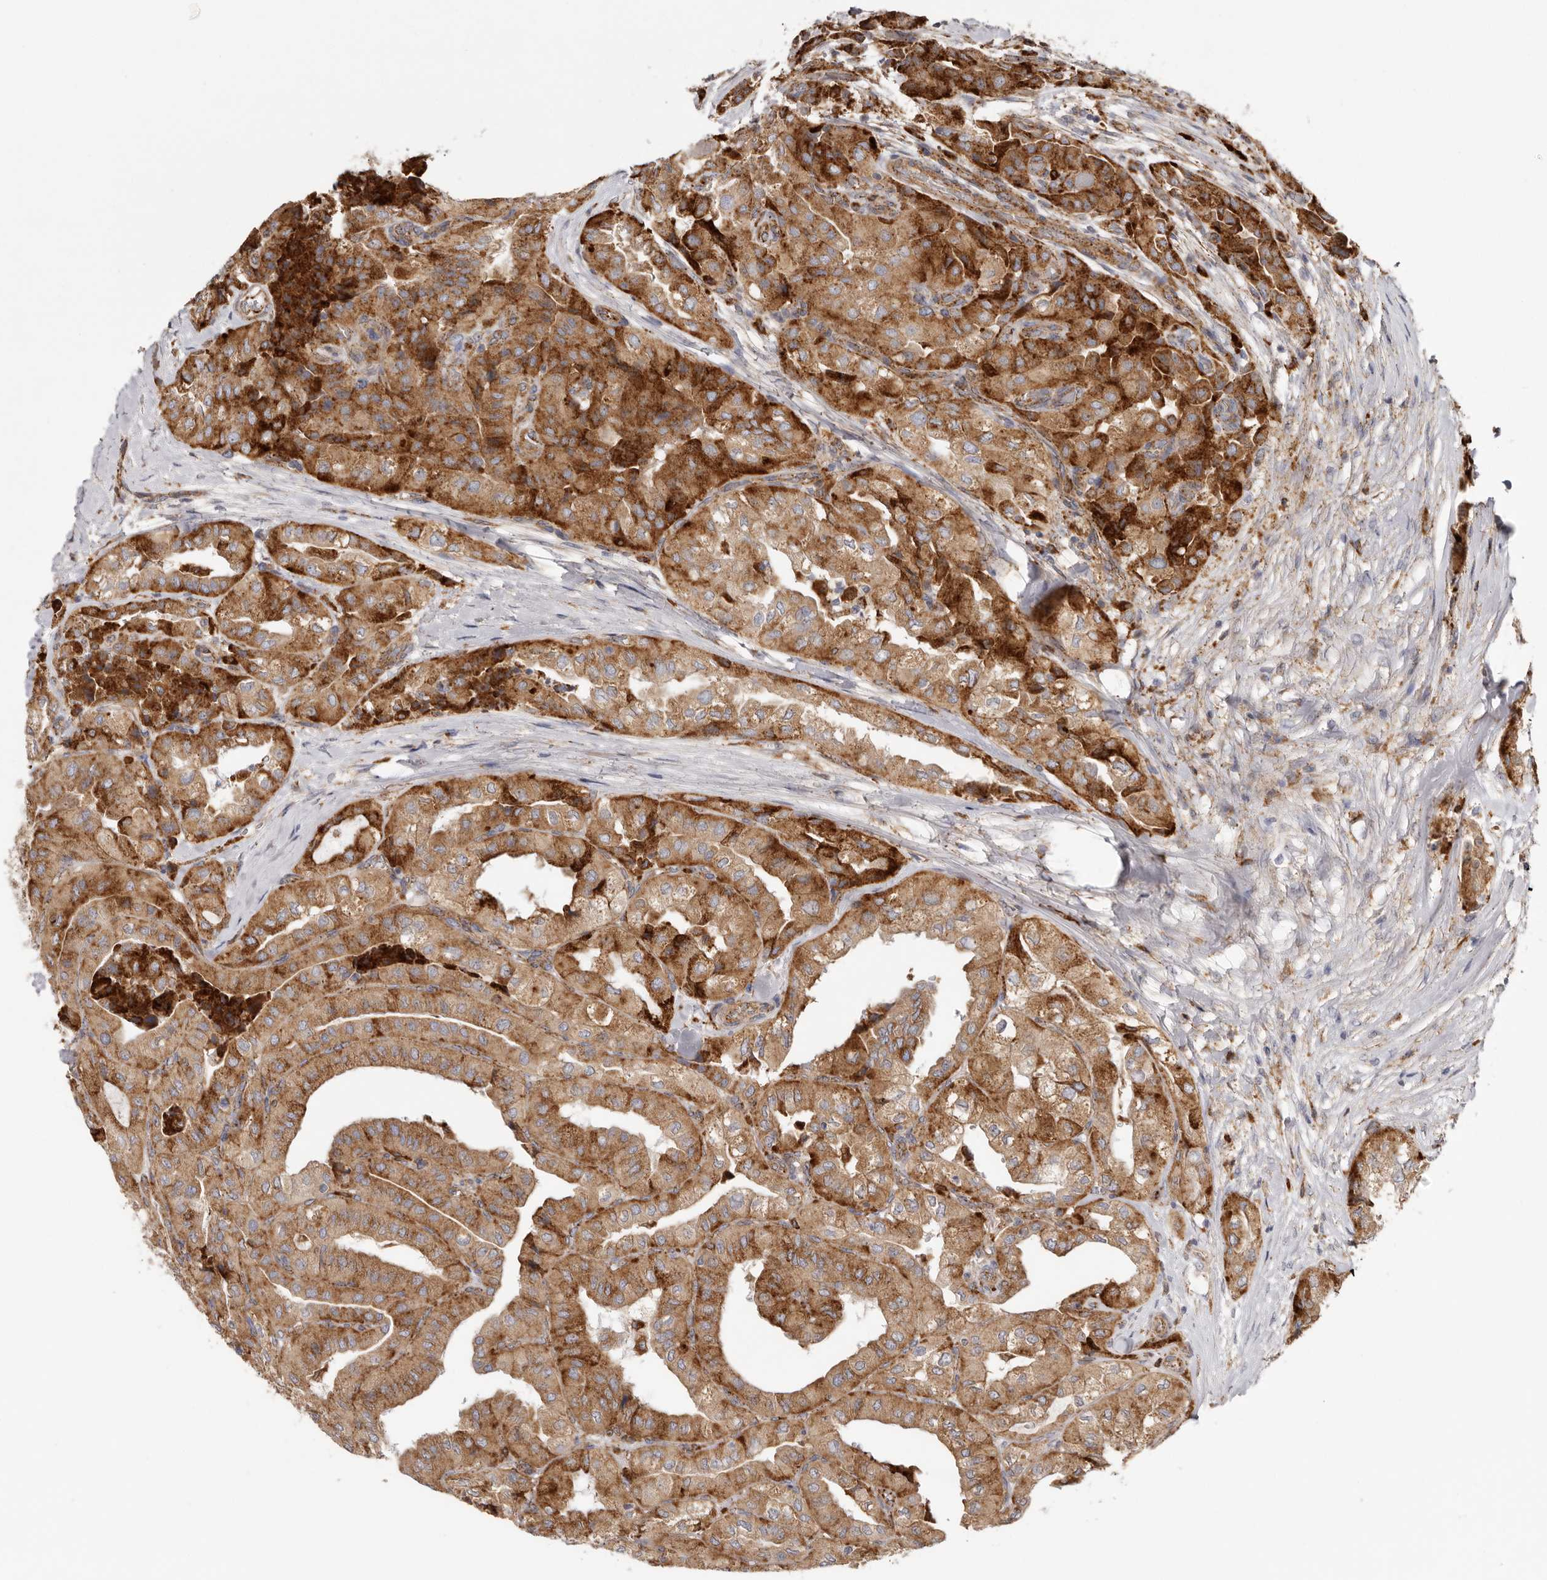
{"staining": {"intensity": "strong", "quantity": ">75%", "location": "cytoplasmic/membranous"}, "tissue": "thyroid cancer", "cell_type": "Tumor cells", "image_type": "cancer", "snomed": [{"axis": "morphology", "description": "Papillary adenocarcinoma, NOS"}, {"axis": "topography", "description": "Thyroid gland"}], "caption": "A micrograph showing strong cytoplasmic/membranous expression in approximately >75% of tumor cells in papillary adenocarcinoma (thyroid), as visualized by brown immunohistochemical staining.", "gene": "GRN", "patient": {"sex": "female", "age": 59}}